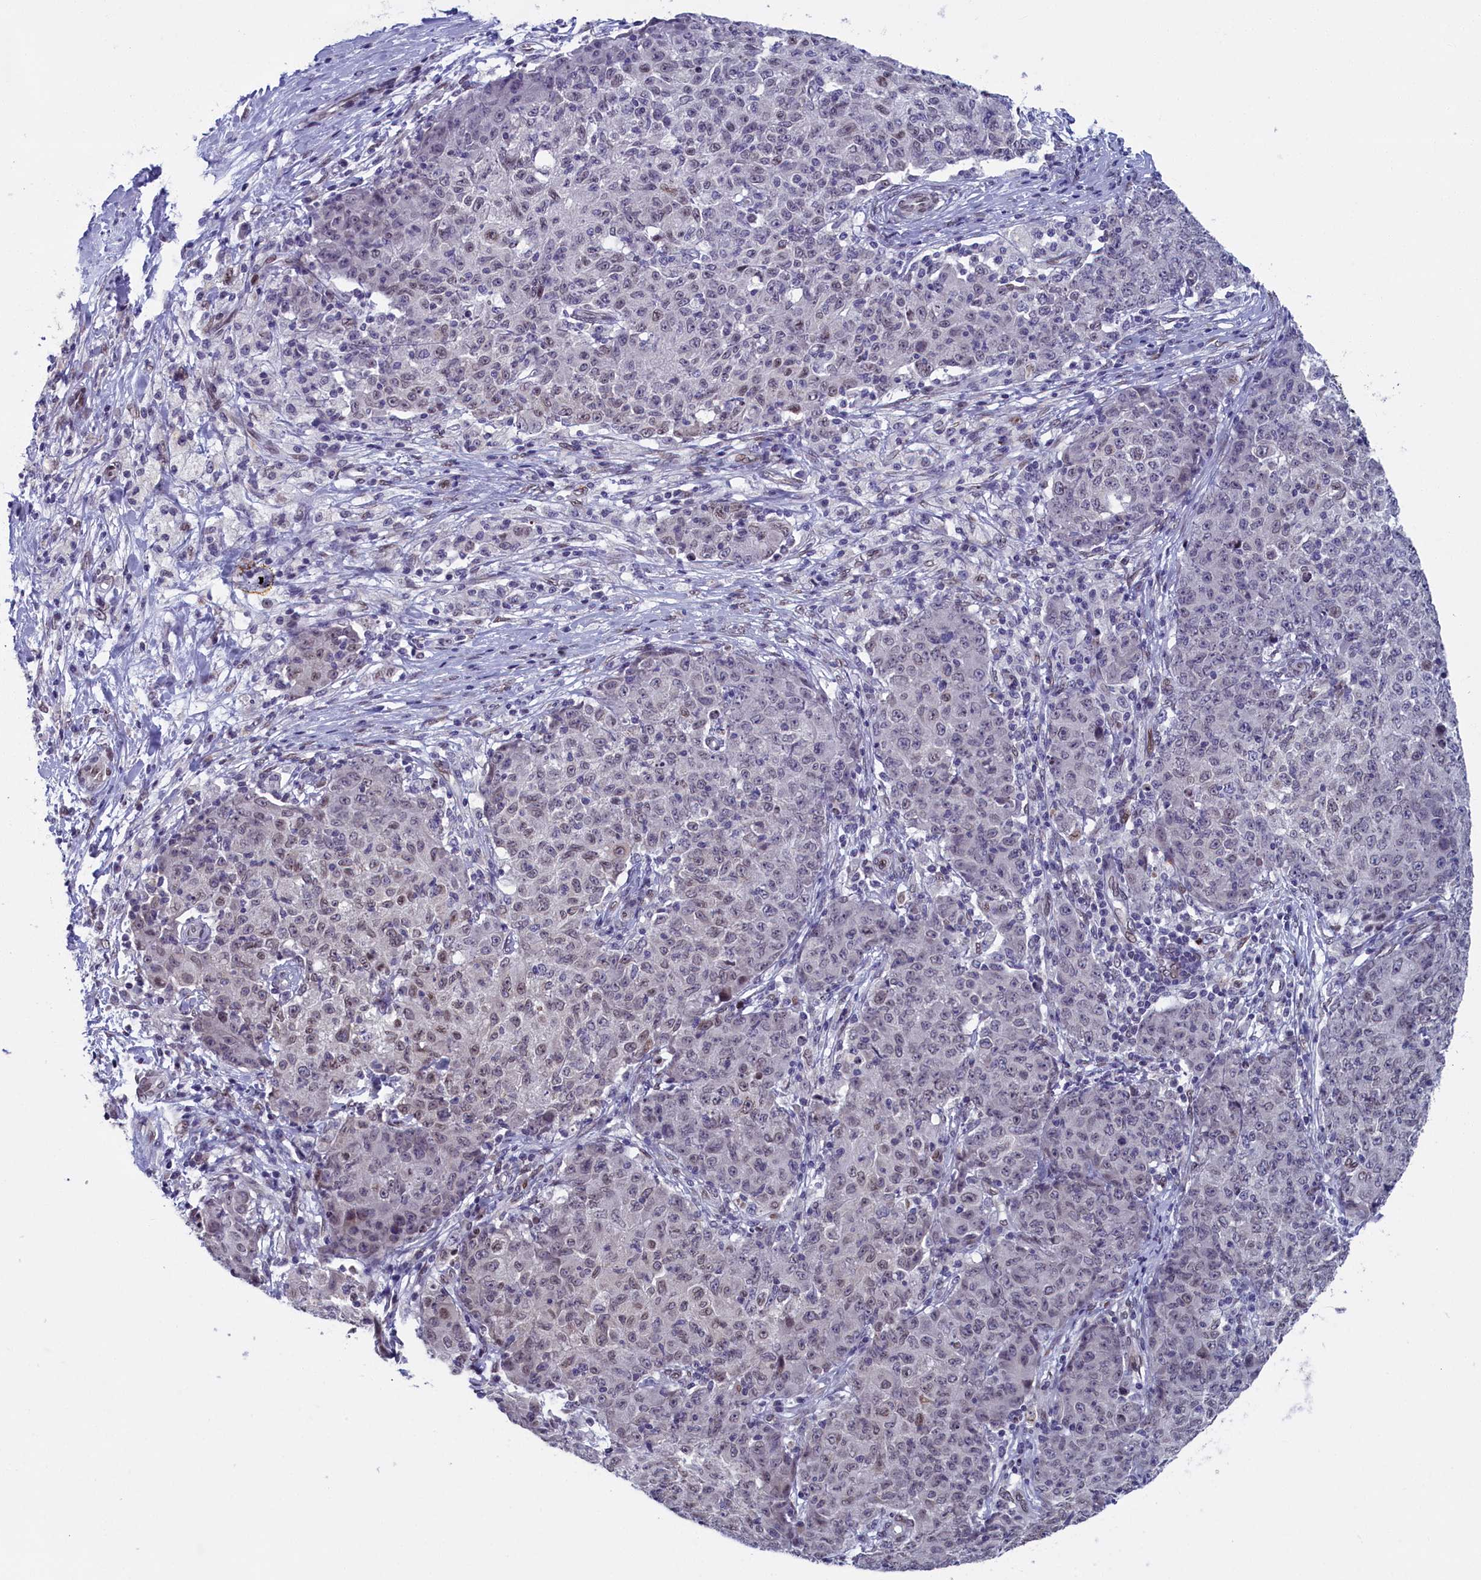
{"staining": {"intensity": "weak", "quantity": "<25%", "location": "nuclear"}, "tissue": "ovarian cancer", "cell_type": "Tumor cells", "image_type": "cancer", "snomed": [{"axis": "morphology", "description": "Carcinoma, endometroid"}, {"axis": "topography", "description": "Ovary"}], "caption": "Protein analysis of ovarian cancer (endometroid carcinoma) reveals no significant expression in tumor cells.", "gene": "GPSM1", "patient": {"sex": "female", "age": 42}}